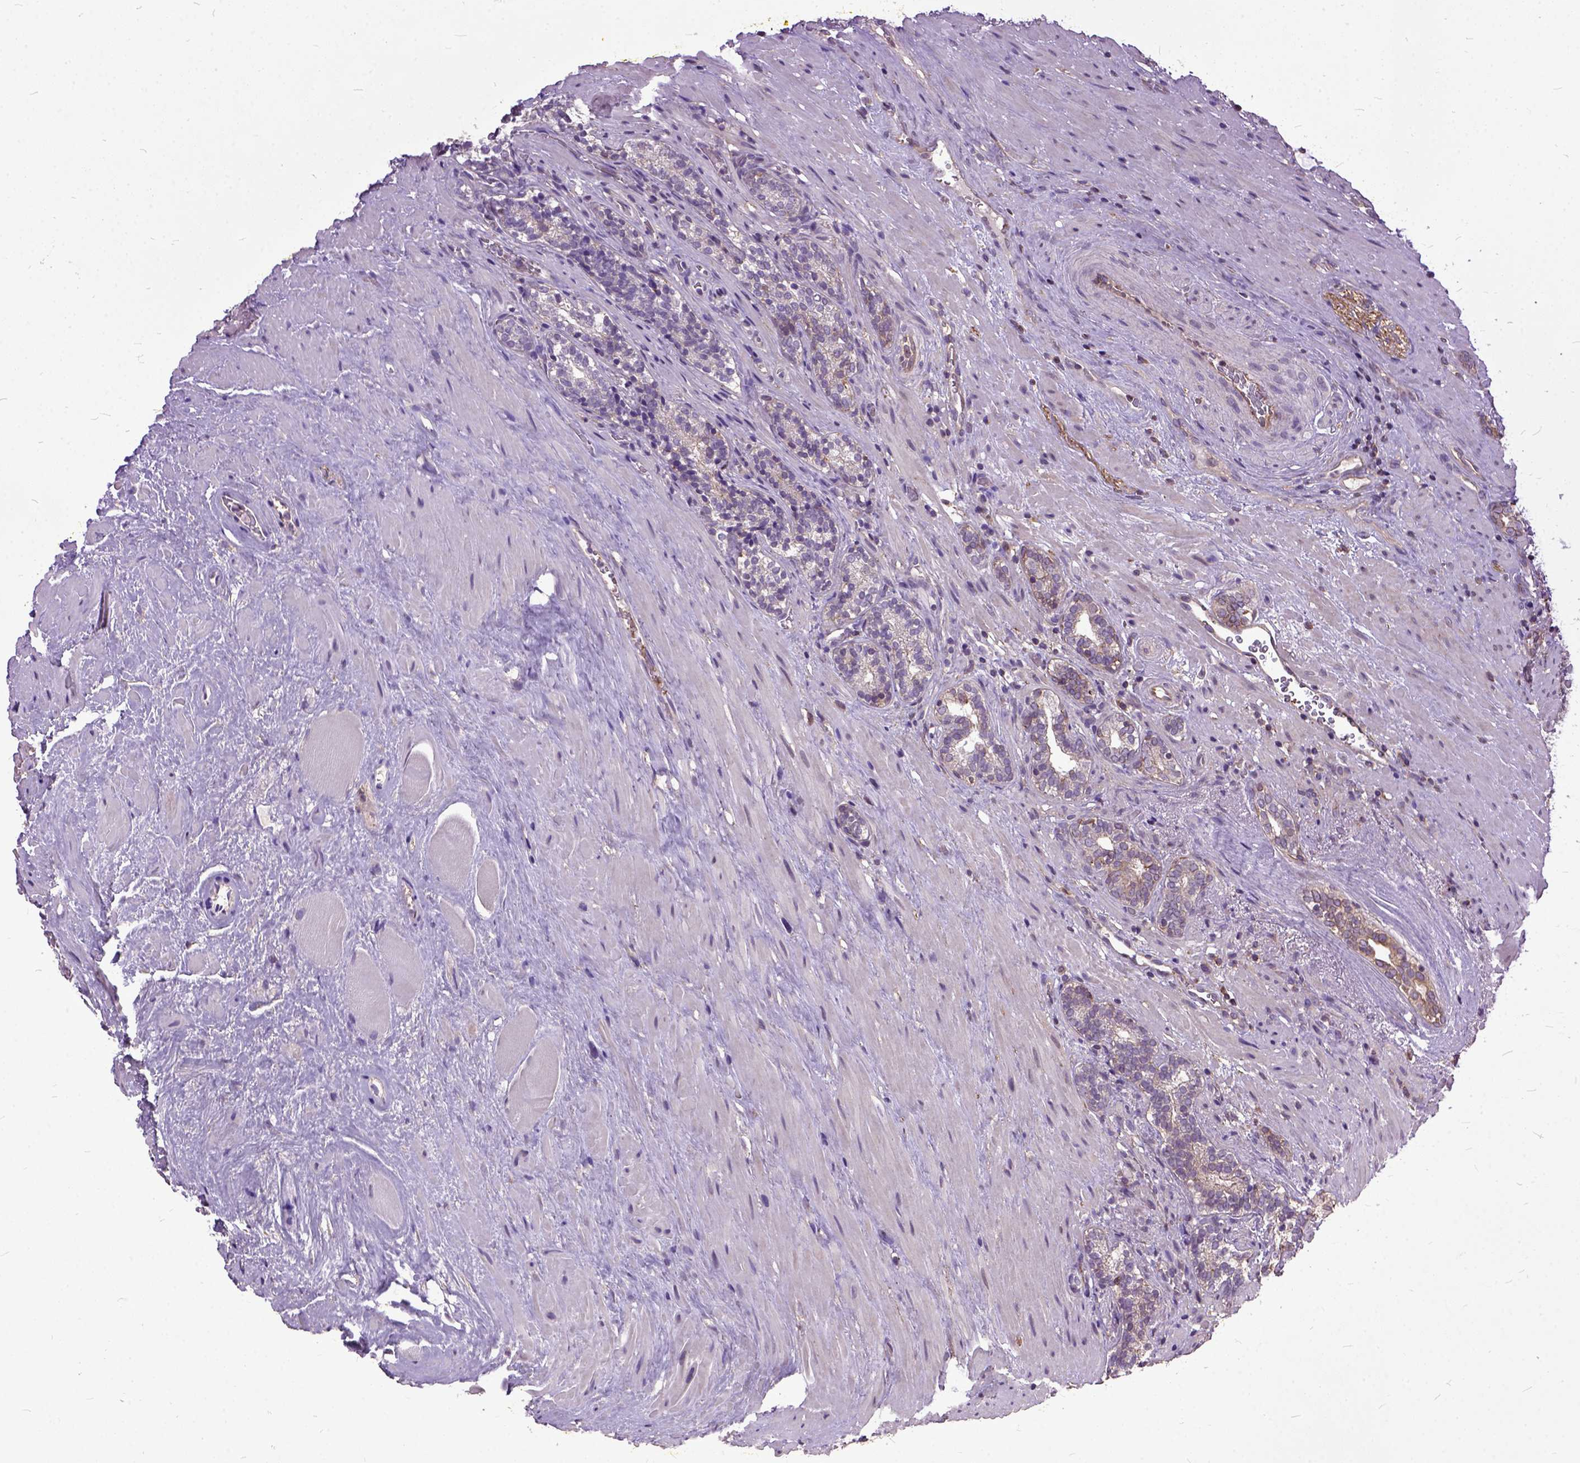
{"staining": {"intensity": "negative", "quantity": "none", "location": "none"}, "tissue": "prostate cancer", "cell_type": "Tumor cells", "image_type": "cancer", "snomed": [{"axis": "morphology", "description": "Adenocarcinoma, NOS"}, {"axis": "topography", "description": "Prostate"}], "caption": "Prostate cancer (adenocarcinoma) stained for a protein using immunohistochemistry (IHC) demonstrates no expression tumor cells.", "gene": "AREG", "patient": {"sex": "male", "age": 66}}